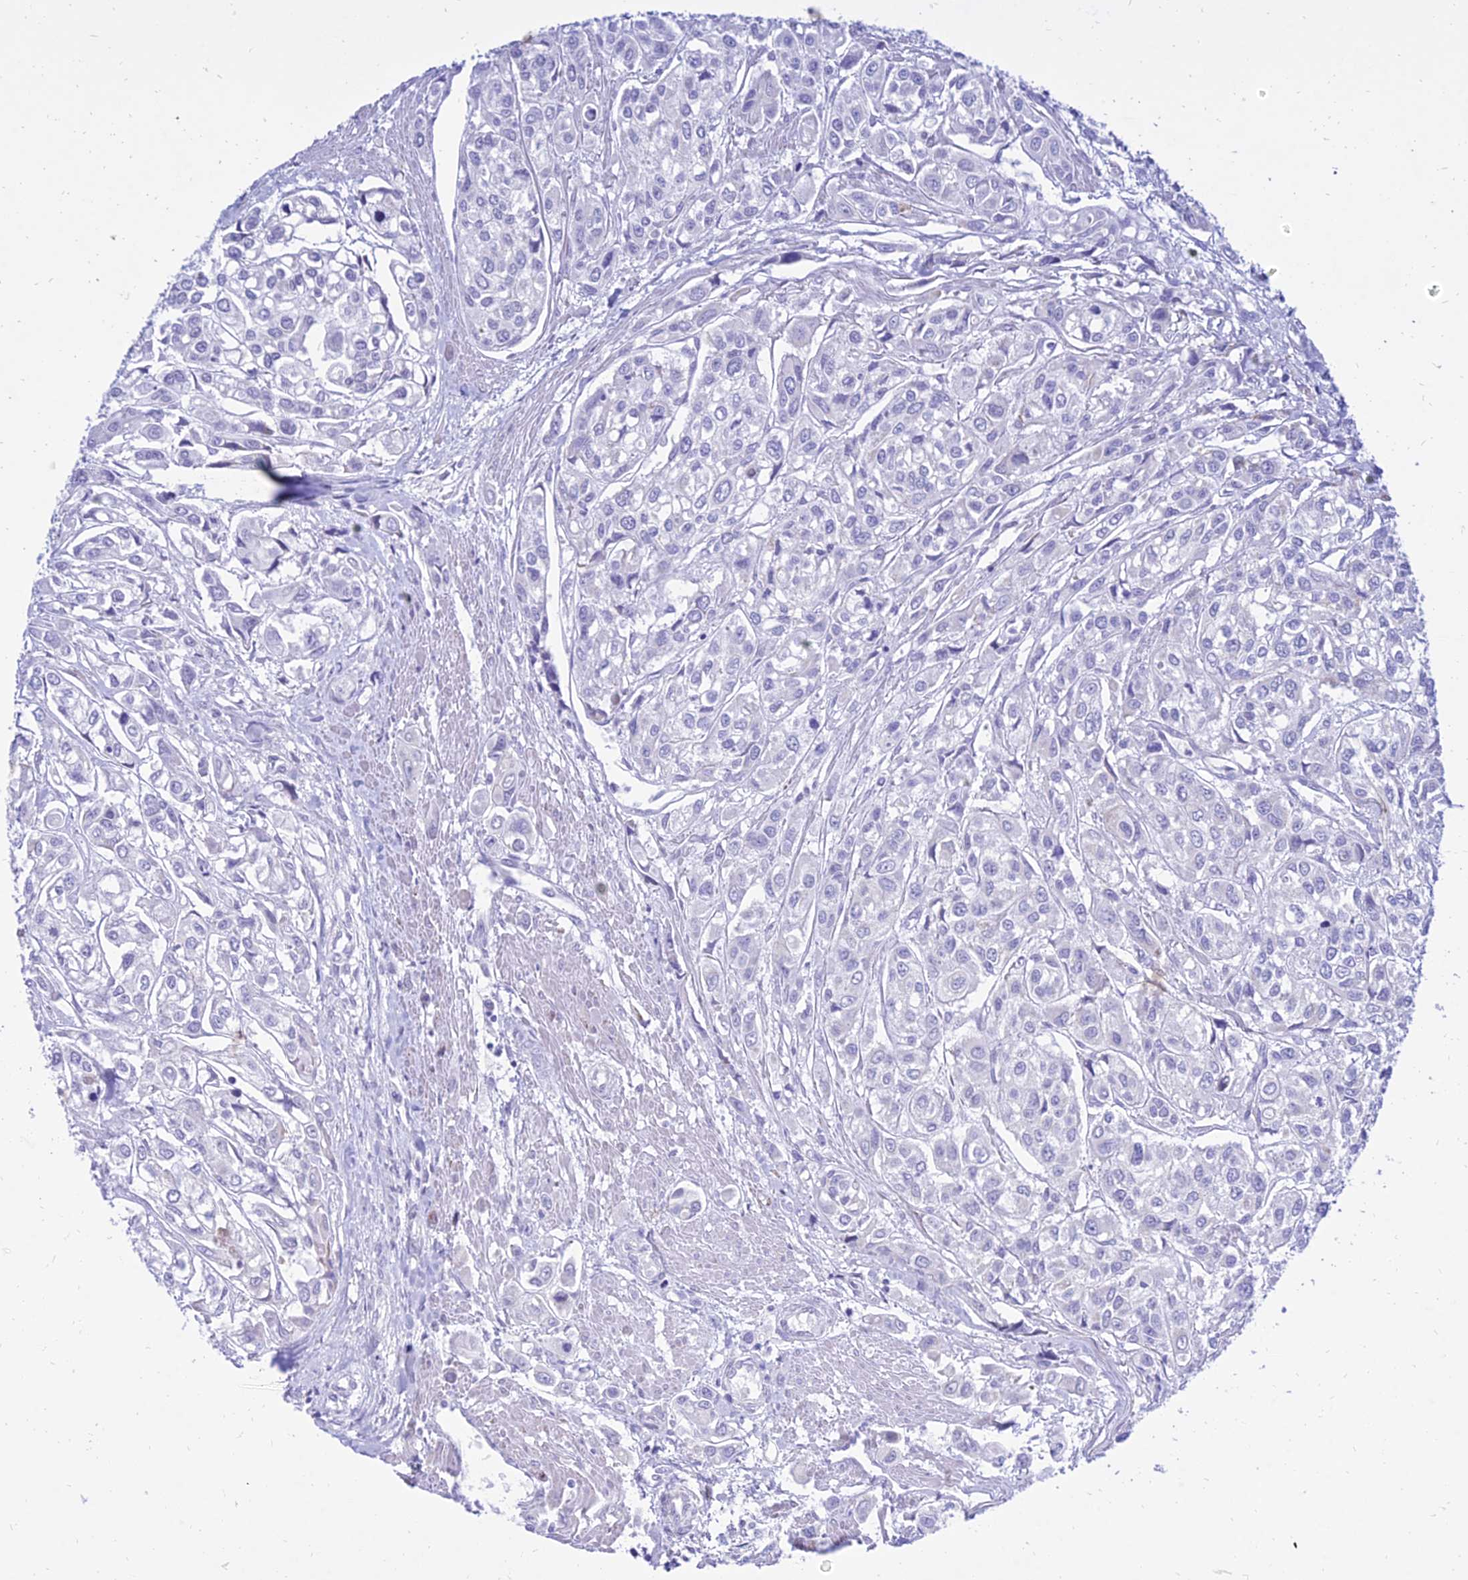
{"staining": {"intensity": "negative", "quantity": "none", "location": "none"}, "tissue": "urothelial cancer", "cell_type": "Tumor cells", "image_type": "cancer", "snomed": [{"axis": "morphology", "description": "Urothelial carcinoma, High grade"}, {"axis": "topography", "description": "Urinary bladder"}], "caption": "A photomicrograph of human urothelial cancer is negative for staining in tumor cells.", "gene": "PKN3", "patient": {"sex": "male", "age": 67}}